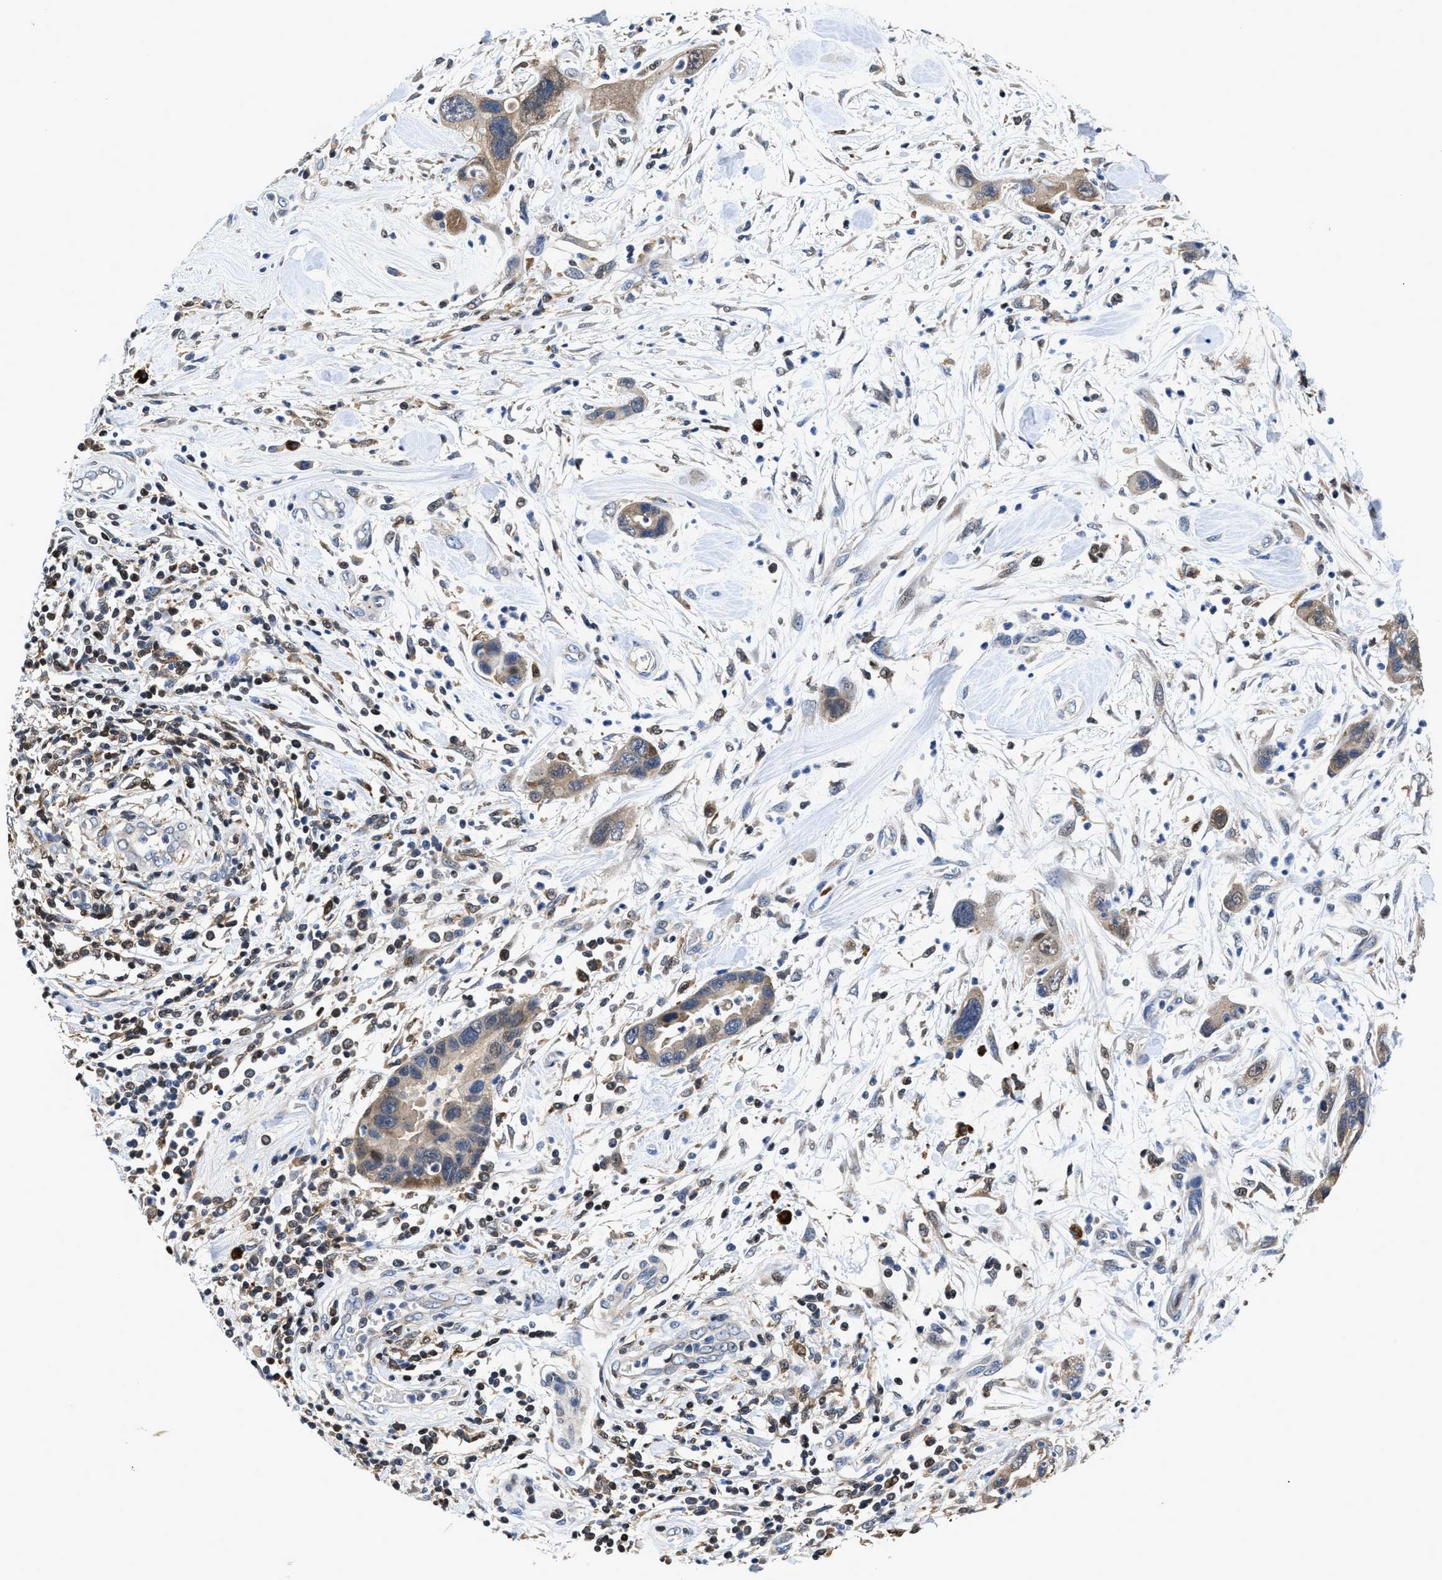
{"staining": {"intensity": "weak", "quantity": "<25%", "location": "cytoplasmic/membranous"}, "tissue": "pancreatic cancer", "cell_type": "Tumor cells", "image_type": "cancer", "snomed": [{"axis": "morphology", "description": "Adenocarcinoma, NOS"}, {"axis": "topography", "description": "Pancreas"}], "caption": "The immunohistochemistry photomicrograph has no significant expression in tumor cells of pancreatic adenocarcinoma tissue.", "gene": "RGS10", "patient": {"sex": "female", "age": 70}}